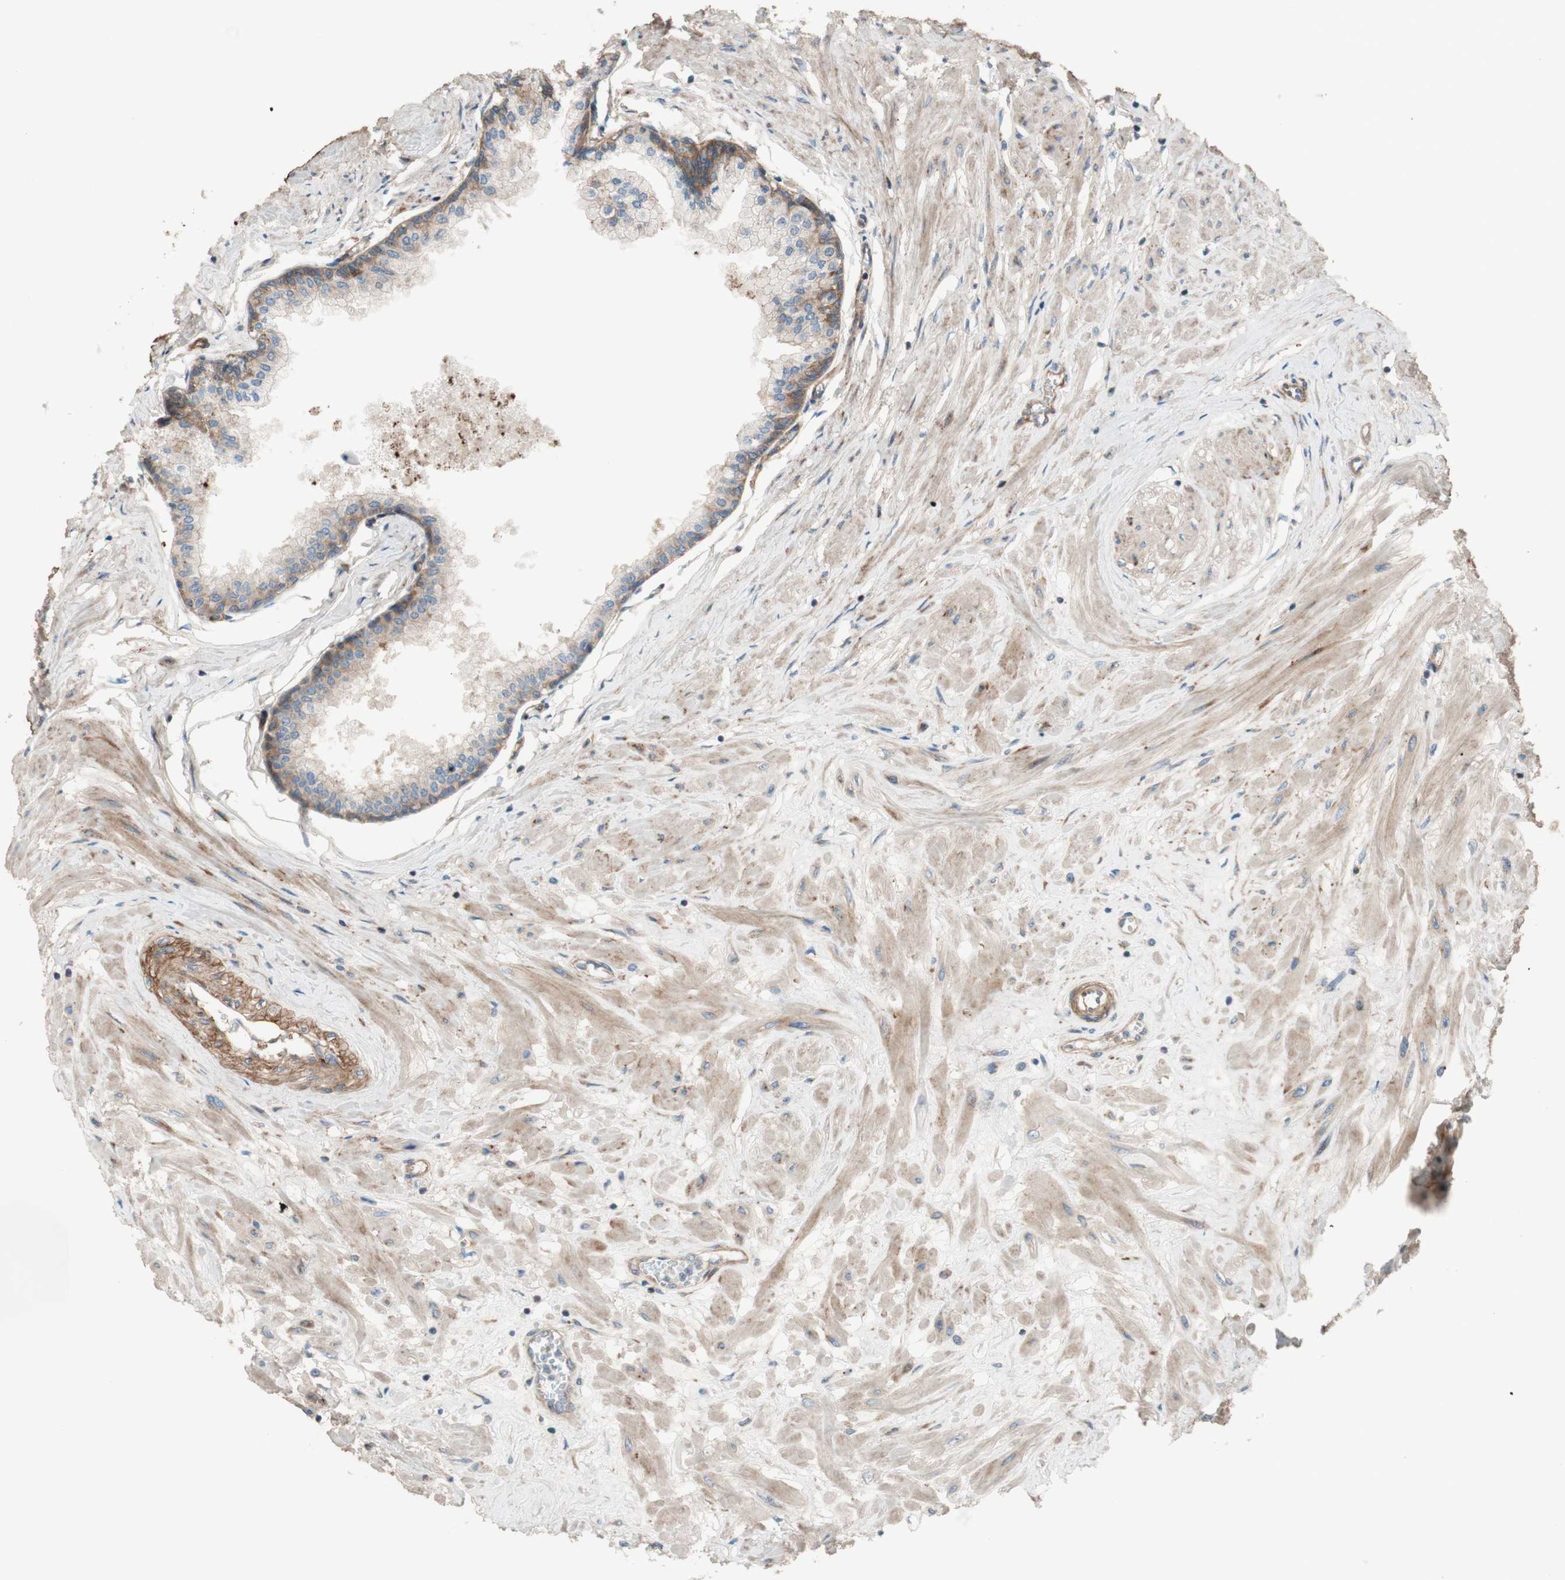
{"staining": {"intensity": "moderate", "quantity": ">75%", "location": "cytoplasmic/membranous"}, "tissue": "prostate", "cell_type": "Glandular cells", "image_type": "normal", "snomed": [{"axis": "morphology", "description": "Normal tissue, NOS"}, {"axis": "topography", "description": "Prostate"}, {"axis": "topography", "description": "Seminal veicle"}], "caption": "This histopathology image demonstrates immunohistochemistry staining of normal human prostate, with medium moderate cytoplasmic/membranous positivity in about >75% of glandular cells.", "gene": "CCN4", "patient": {"sex": "male", "age": 60}}